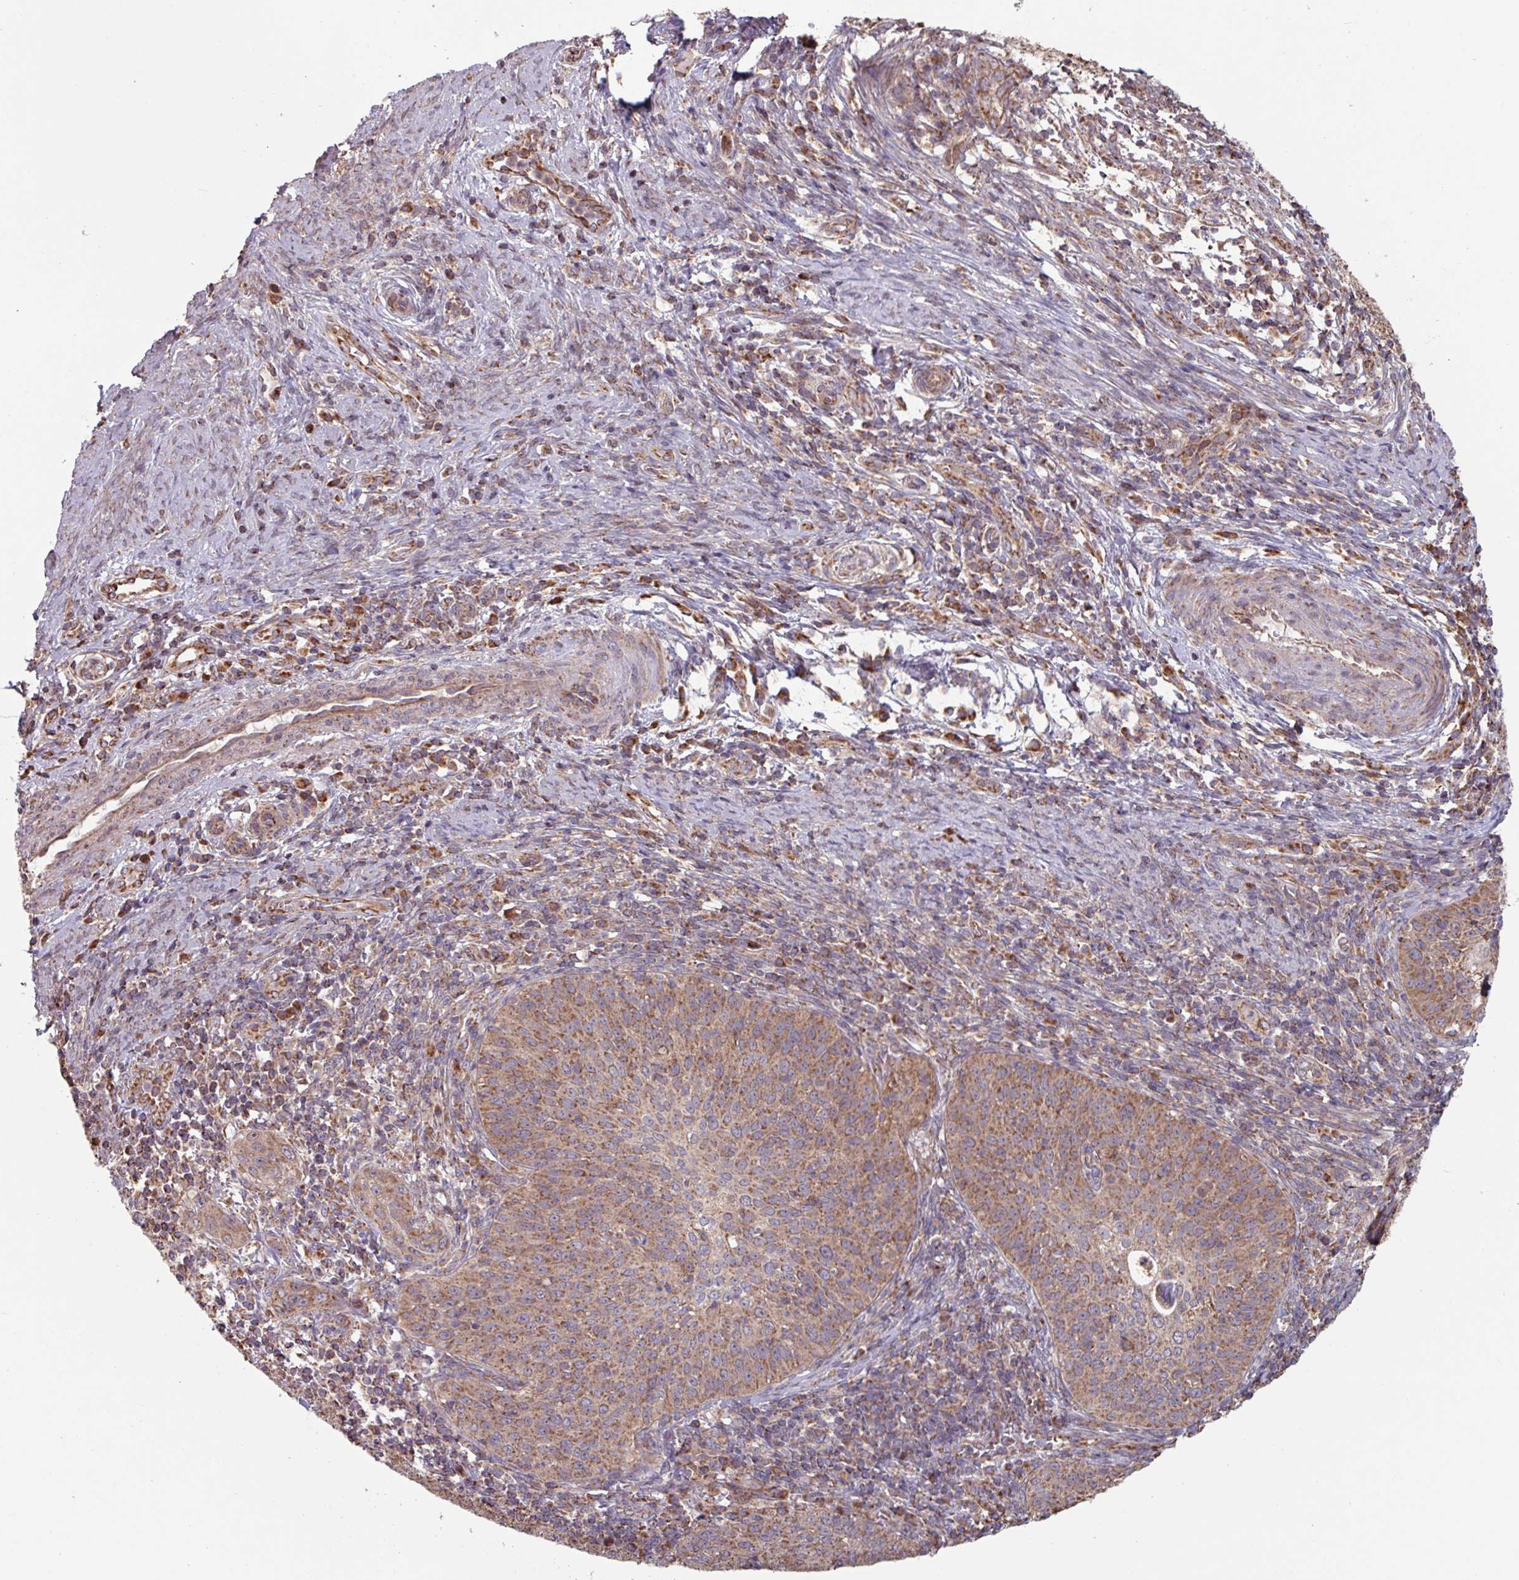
{"staining": {"intensity": "moderate", "quantity": ">75%", "location": "cytoplasmic/membranous"}, "tissue": "cervical cancer", "cell_type": "Tumor cells", "image_type": "cancer", "snomed": [{"axis": "morphology", "description": "Squamous cell carcinoma, NOS"}, {"axis": "topography", "description": "Cervix"}], "caption": "IHC micrograph of neoplastic tissue: cervical cancer (squamous cell carcinoma) stained using IHC demonstrates medium levels of moderate protein expression localized specifically in the cytoplasmic/membranous of tumor cells, appearing as a cytoplasmic/membranous brown color.", "gene": "COX7C", "patient": {"sex": "female", "age": 30}}